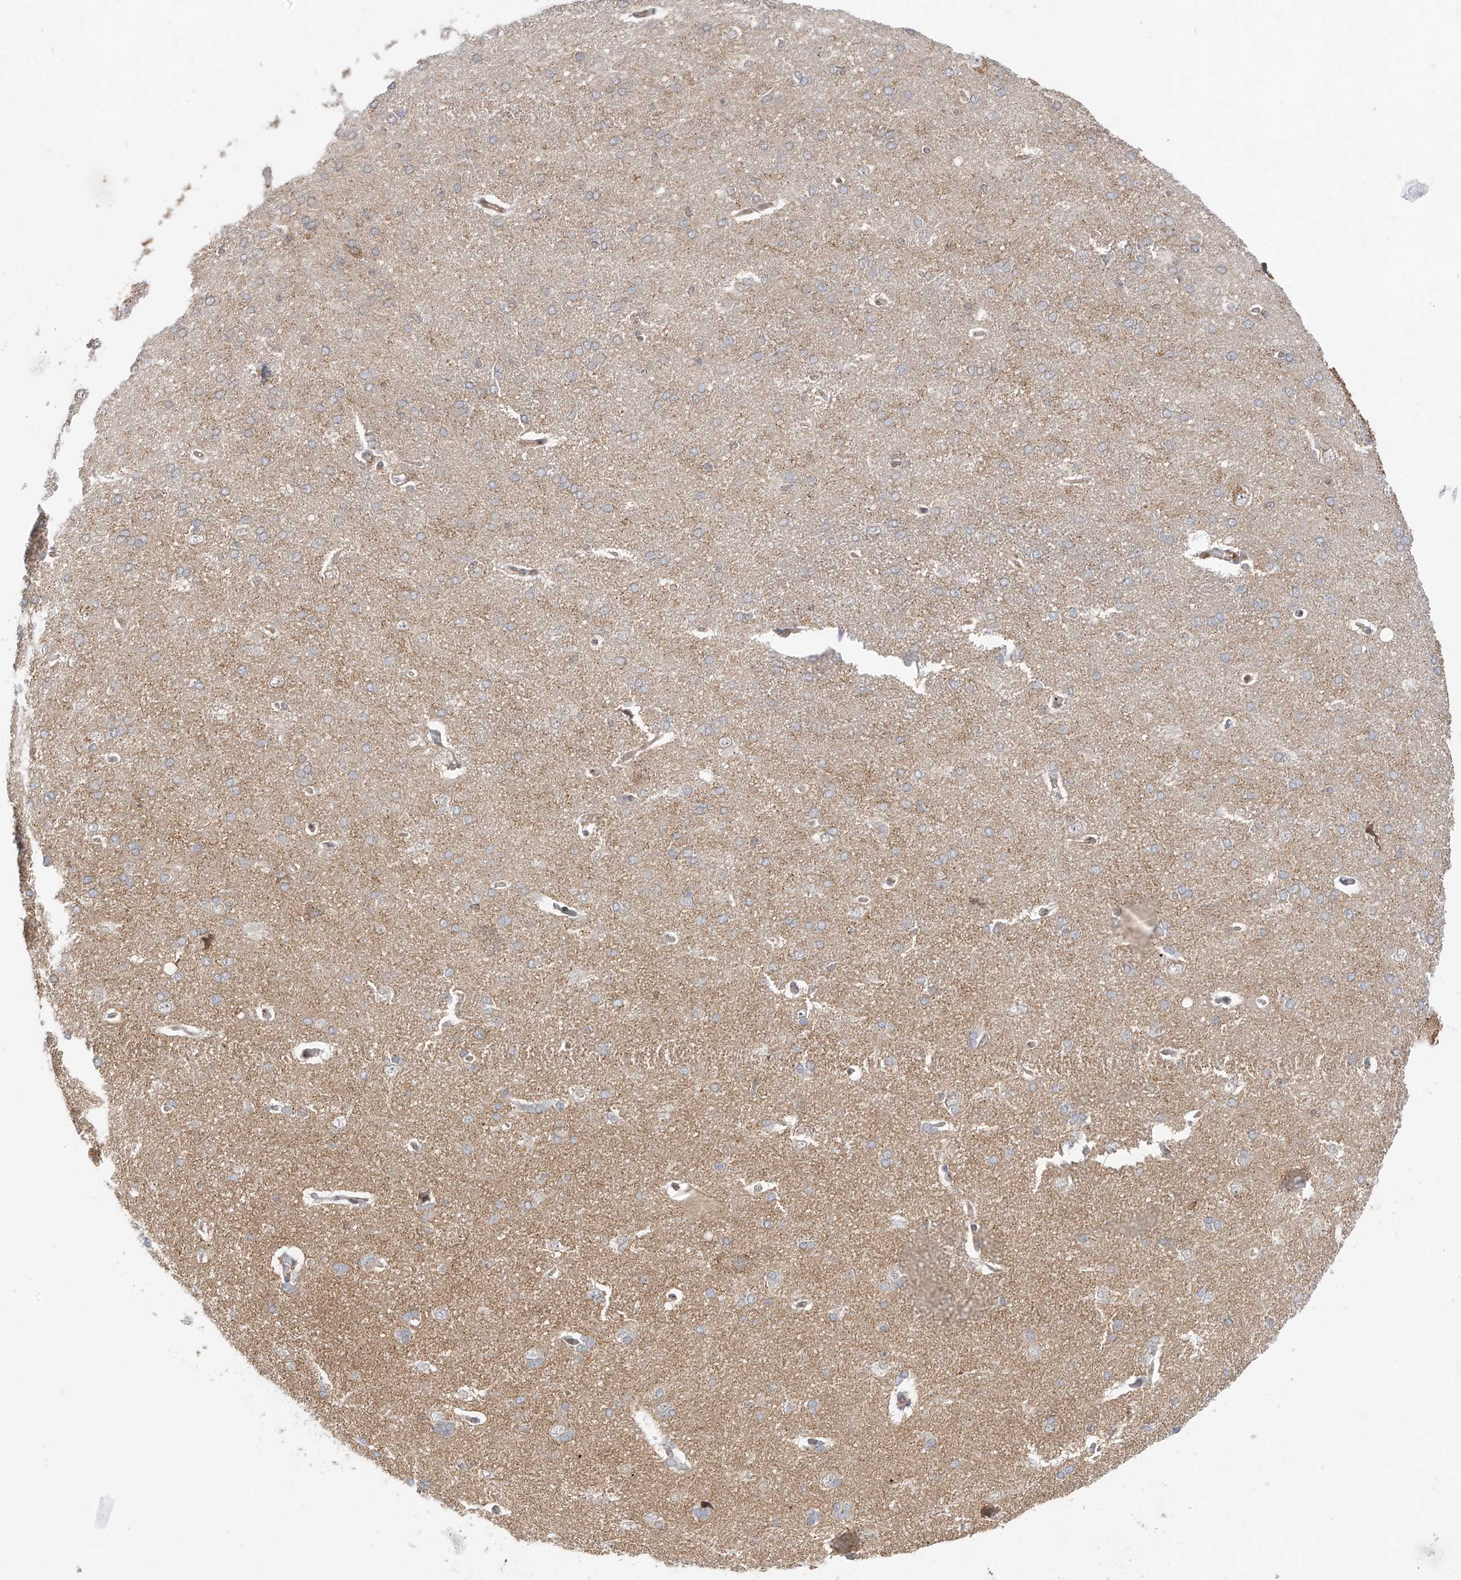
{"staining": {"intensity": "weak", "quantity": "25%-75%", "location": "cytoplasmic/membranous"}, "tissue": "cerebral cortex", "cell_type": "Endothelial cells", "image_type": "normal", "snomed": [{"axis": "morphology", "description": "Normal tissue, NOS"}, {"axis": "topography", "description": "Cerebral cortex"}], "caption": "Cerebral cortex was stained to show a protein in brown. There is low levels of weak cytoplasmic/membranous staining in about 25%-75% of endothelial cells. The staining was performed using DAB, with brown indicating positive protein expression. Nuclei are stained blue with hematoxylin.", "gene": "MRTFA", "patient": {"sex": "male", "age": 62}}